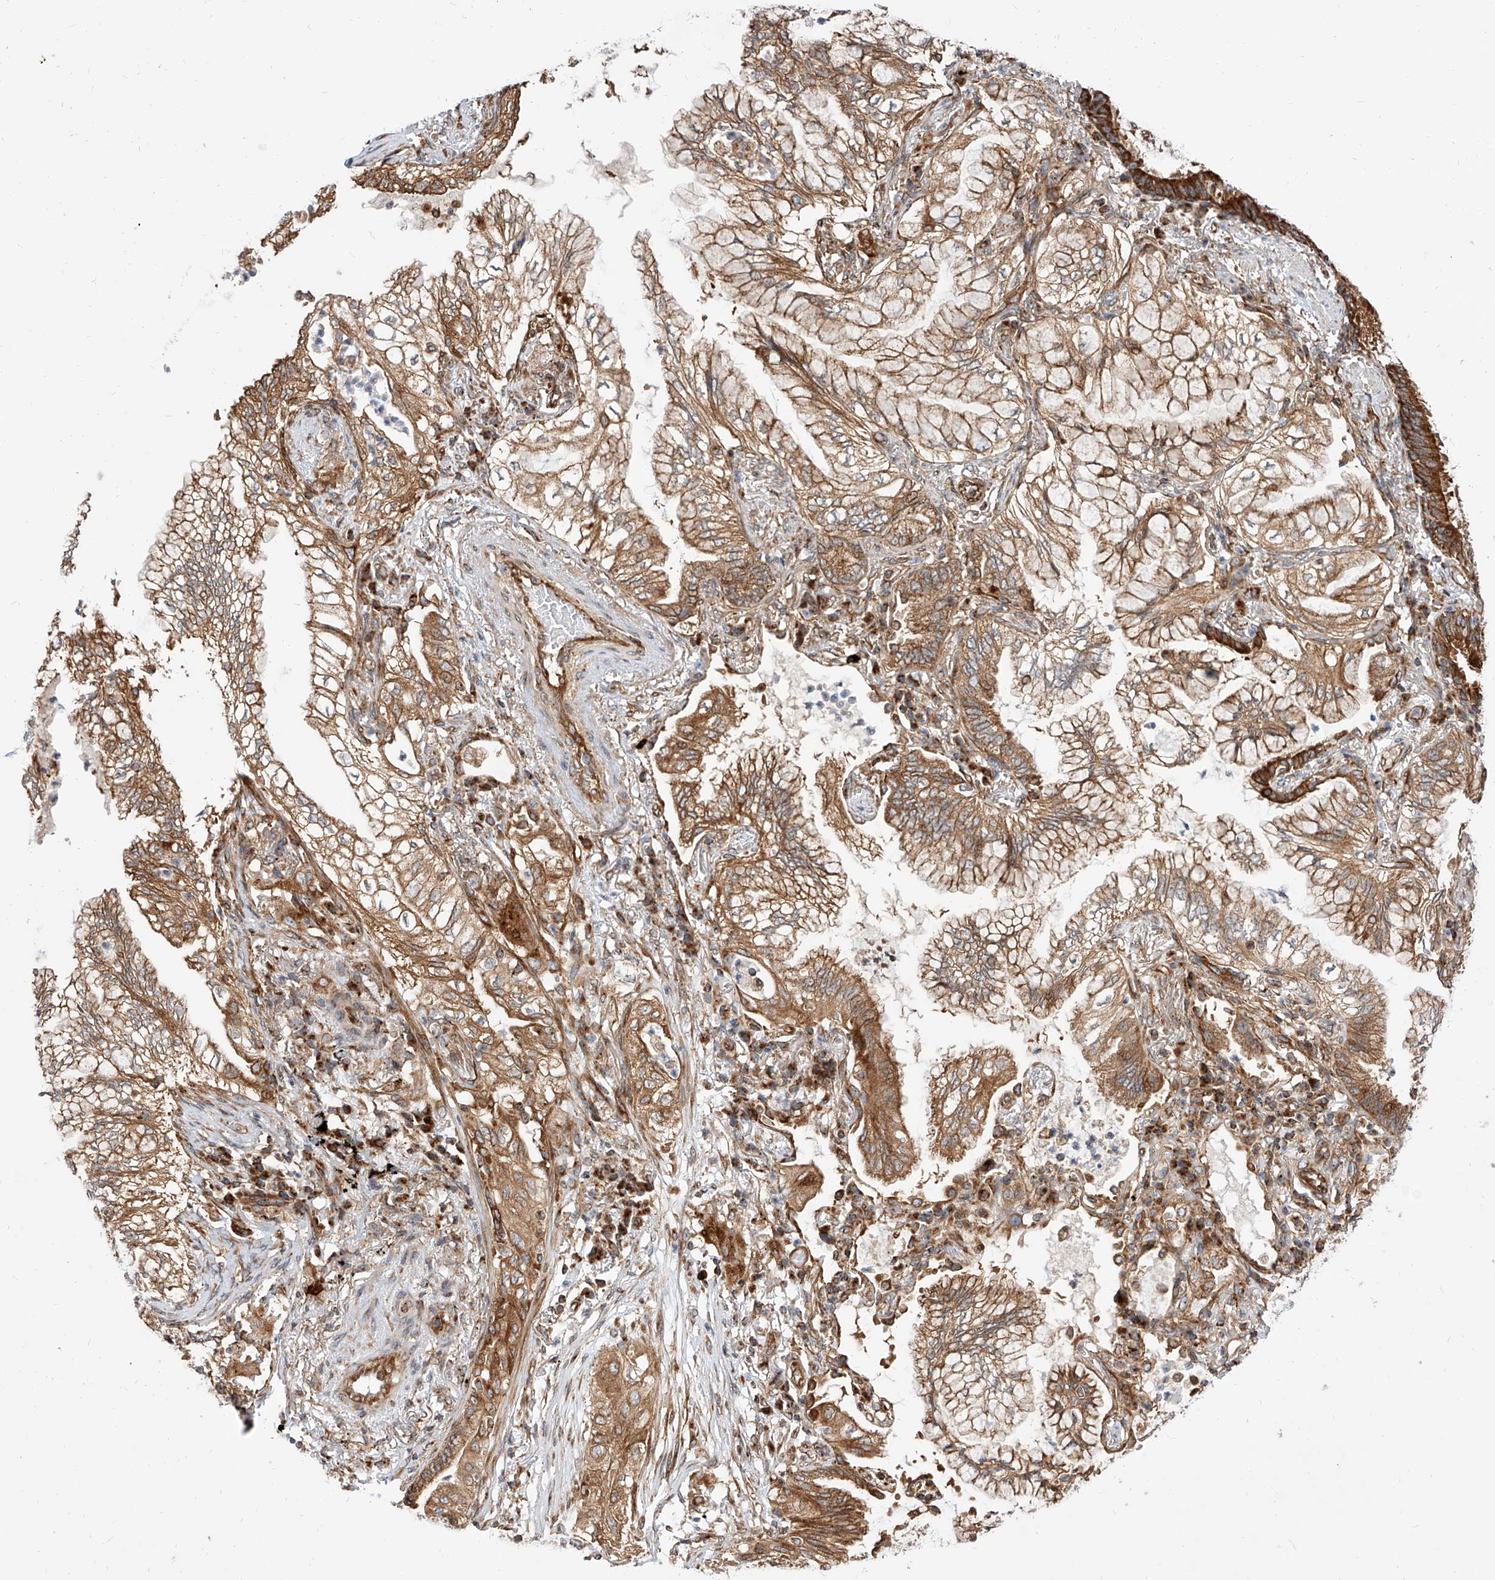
{"staining": {"intensity": "moderate", "quantity": ">75%", "location": "cytoplasmic/membranous"}, "tissue": "lung cancer", "cell_type": "Tumor cells", "image_type": "cancer", "snomed": [{"axis": "morphology", "description": "Adenocarcinoma, NOS"}, {"axis": "topography", "description": "Lung"}], "caption": "About >75% of tumor cells in human adenocarcinoma (lung) demonstrate moderate cytoplasmic/membranous protein staining as visualized by brown immunohistochemical staining.", "gene": "ISCA2", "patient": {"sex": "female", "age": 70}}